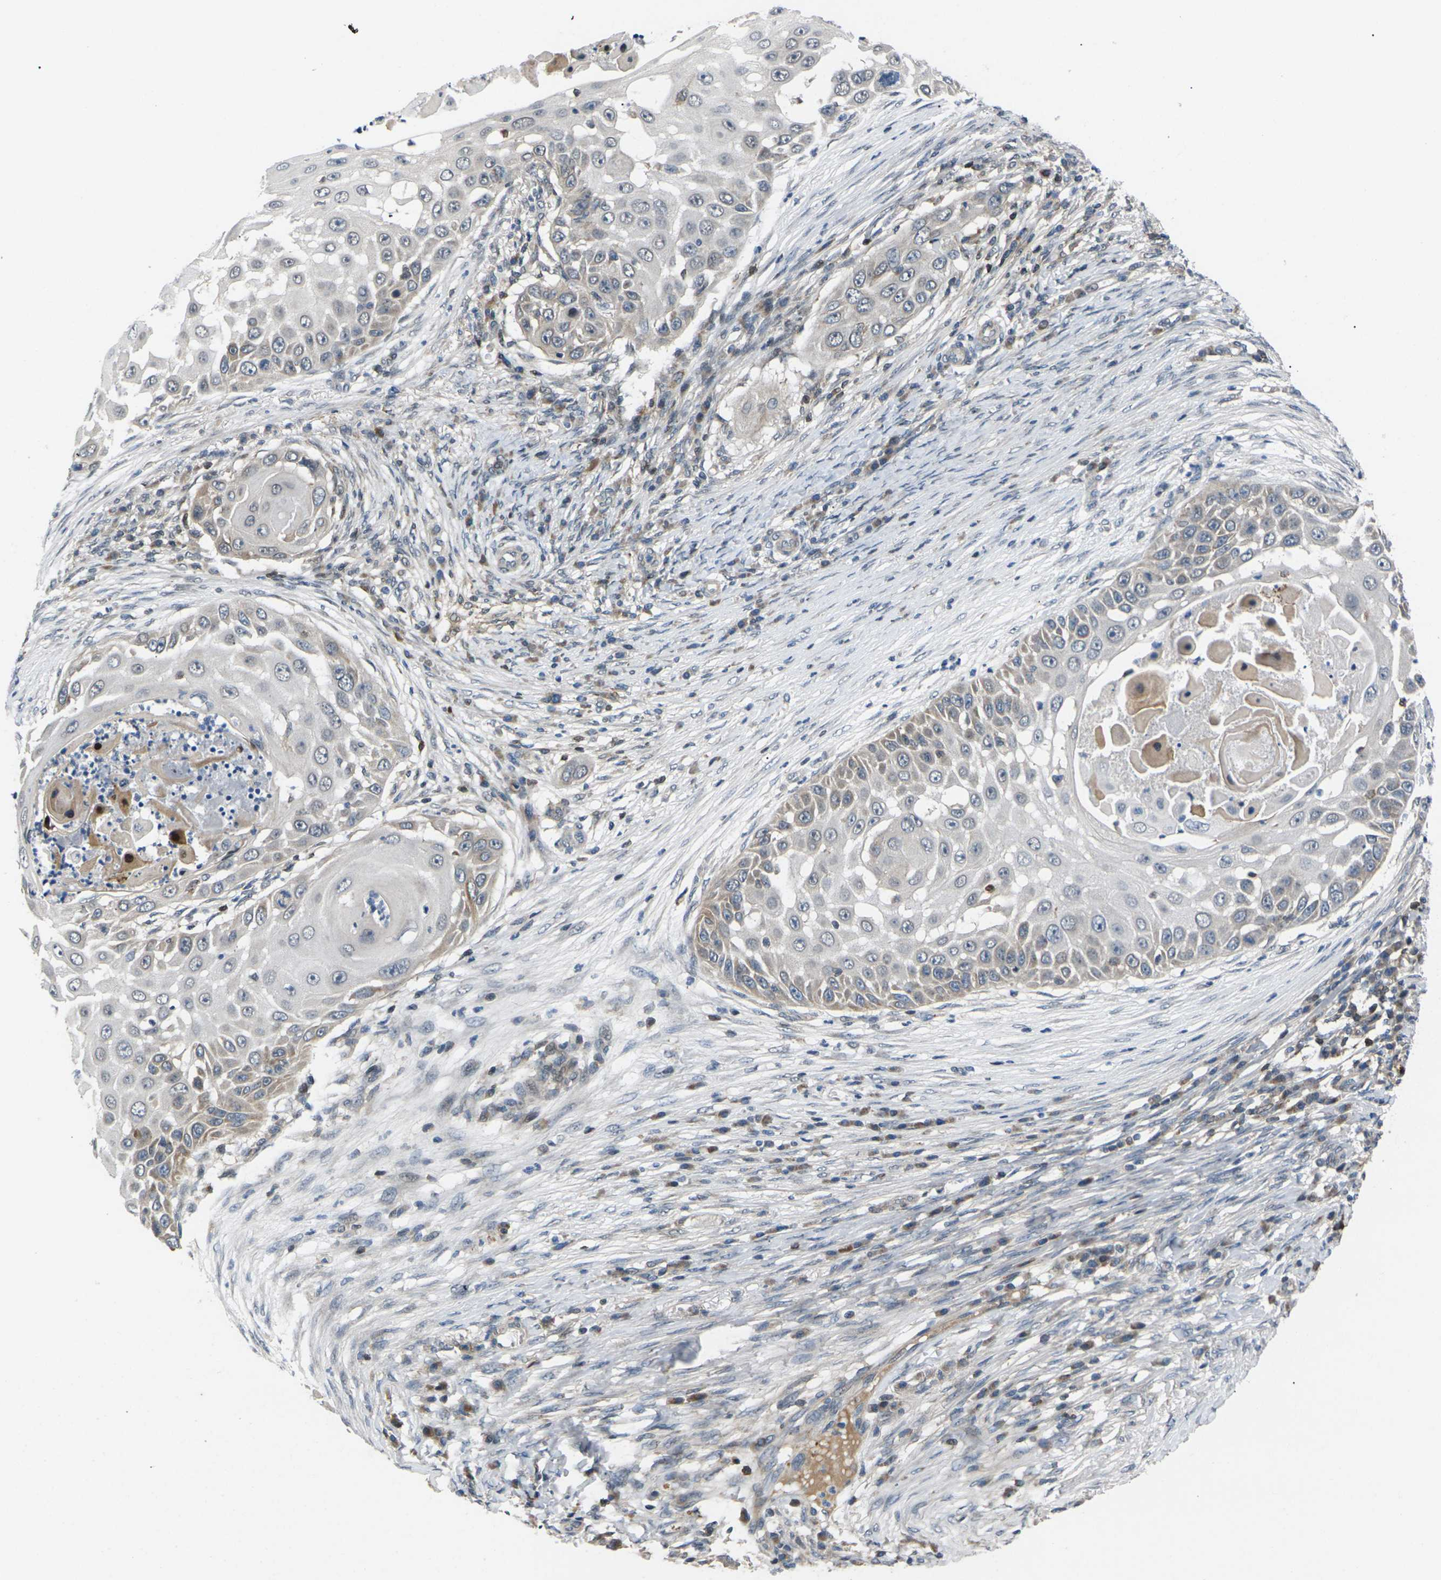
{"staining": {"intensity": "negative", "quantity": "none", "location": "none"}, "tissue": "skin cancer", "cell_type": "Tumor cells", "image_type": "cancer", "snomed": [{"axis": "morphology", "description": "Squamous cell carcinoma, NOS"}, {"axis": "topography", "description": "Skin"}], "caption": "Immunohistochemical staining of skin squamous cell carcinoma exhibits no significant staining in tumor cells.", "gene": "RPS6KA3", "patient": {"sex": "female", "age": 44}}